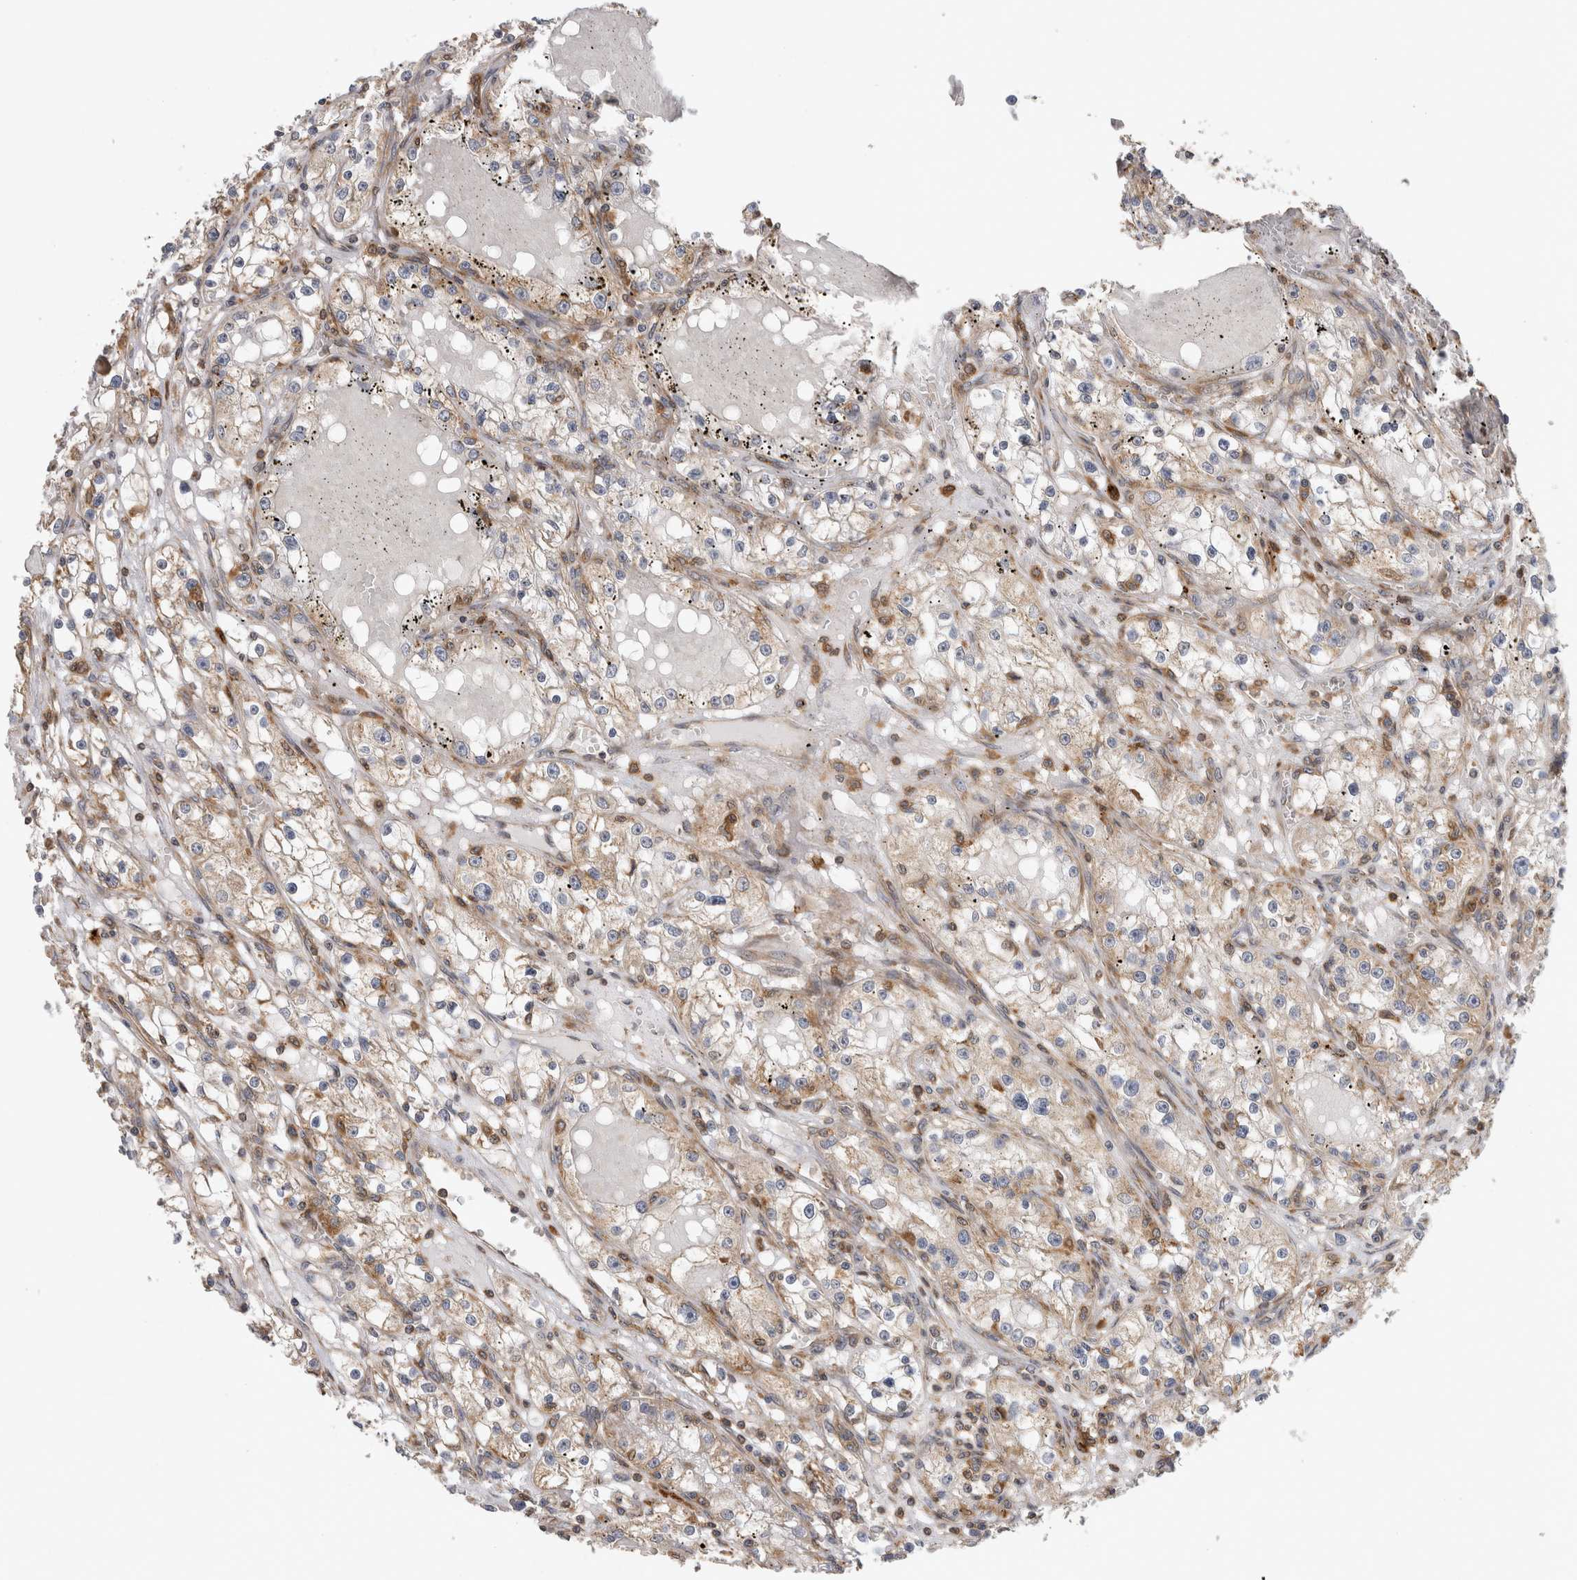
{"staining": {"intensity": "negative", "quantity": "none", "location": "none"}, "tissue": "renal cancer", "cell_type": "Tumor cells", "image_type": "cancer", "snomed": [{"axis": "morphology", "description": "Adenocarcinoma, NOS"}, {"axis": "topography", "description": "Kidney"}], "caption": "Immunohistochemistry (IHC) image of renal adenocarcinoma stained for a protein (brown), which demonstrates no expression in tumor cells.", "gene": "GRIK2", "patient": {"sex": "male", "age": 56}}